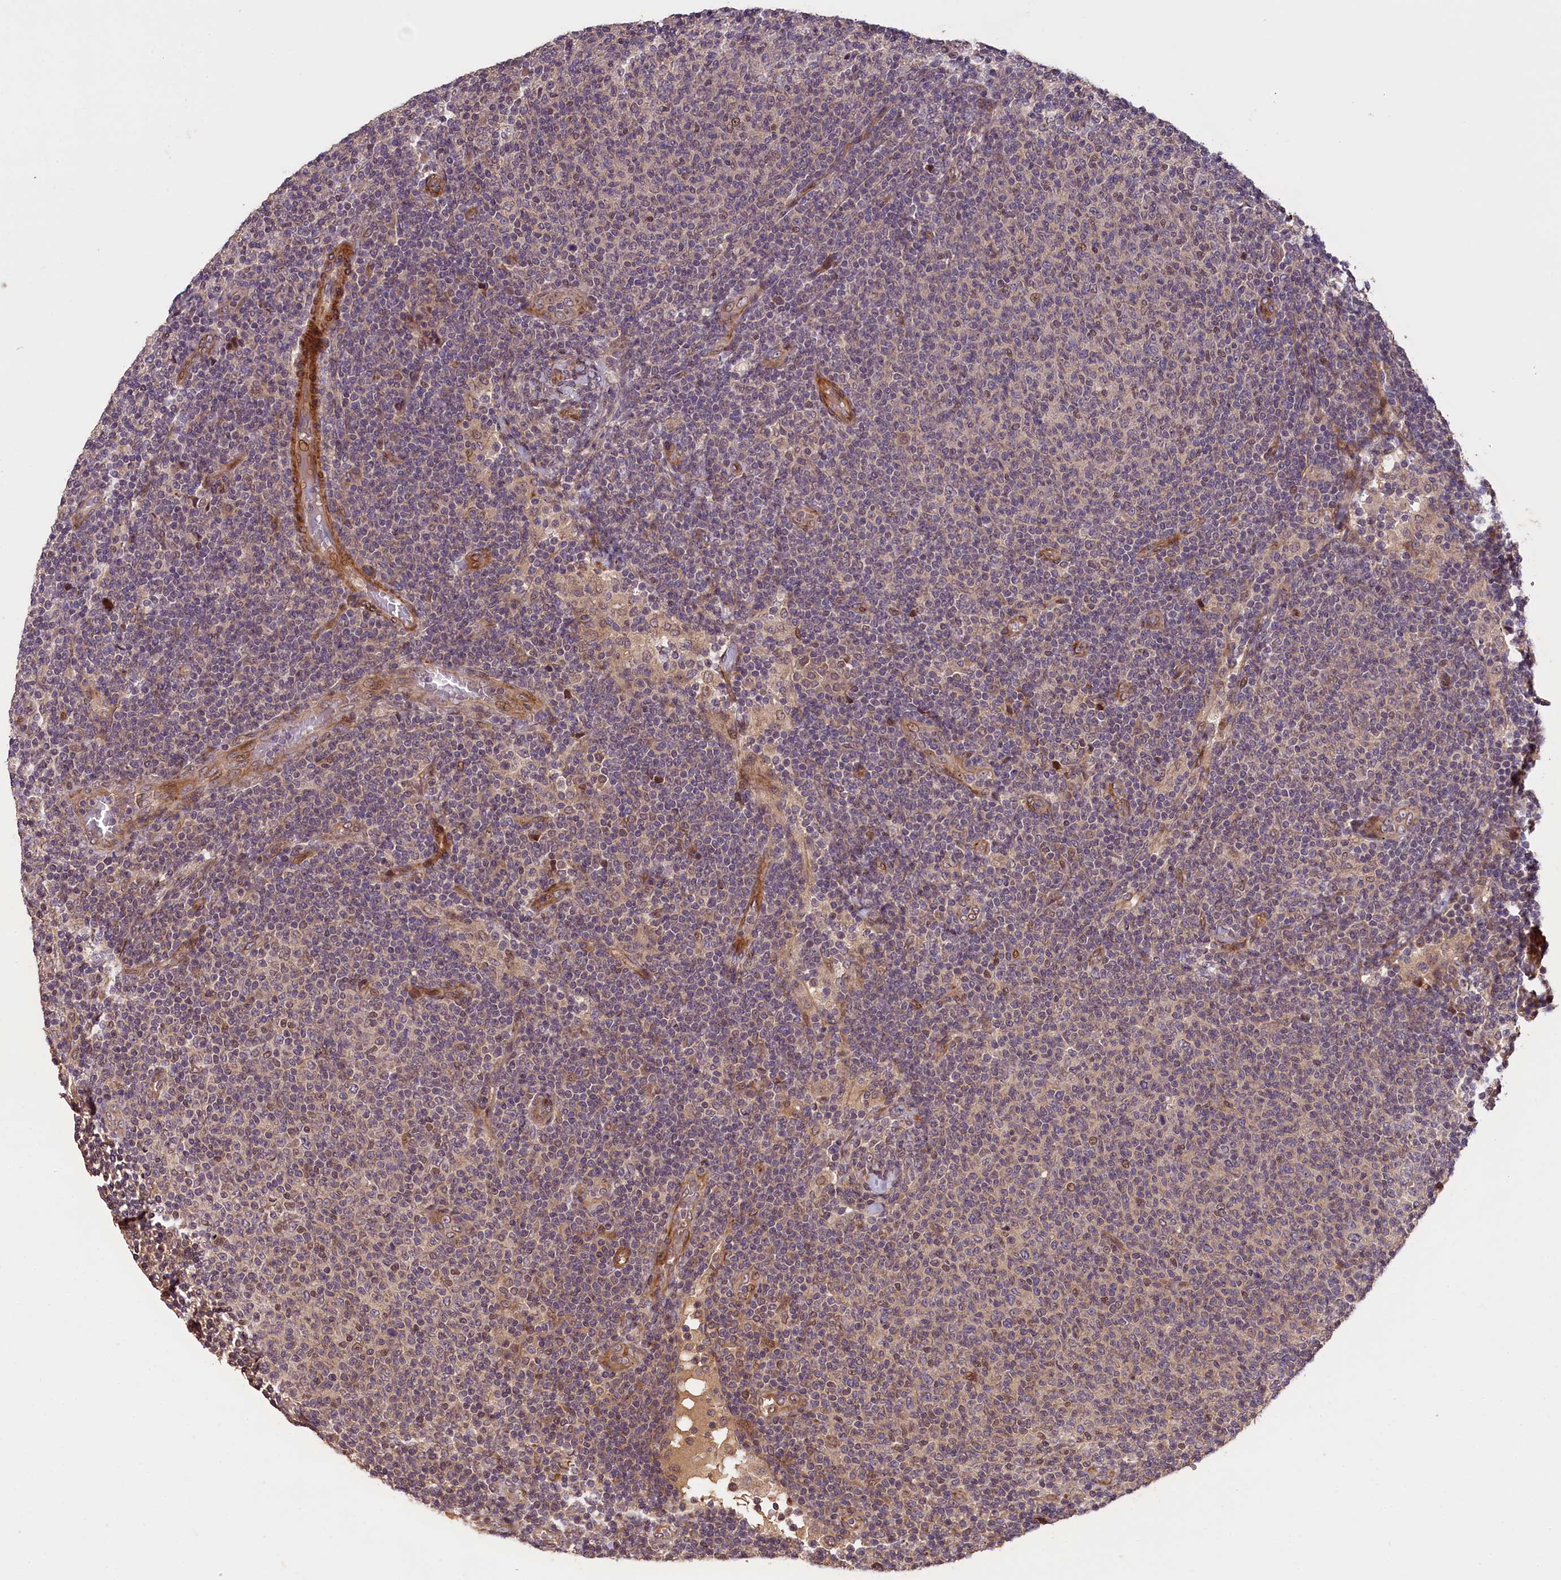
{"staining": {"intensity": "weak", "quantity": "25%-75%", "location": "cytoplasmic/membranous"}, "tissue": "lymphoma", "cell_type": "Tumor cells", "image_type": "cancer", "snomed": [{"axis": "morphology", "description": "Malignant lymphoma, non-Hodgkin's type, Low grade"}, {"axis": "topography", "description": "Lymph node"}], "caption": "The micrograph exhibits a brown stain indicating the presence of a protein in the cytoplasmic/membranous of tumor cells in low-grade malignant lymphoma, non-Hodgkin's type. Nuclei are stained in blue.", "gene": "DNAJB9", "patient": {"sex": "male", "age": 66}}